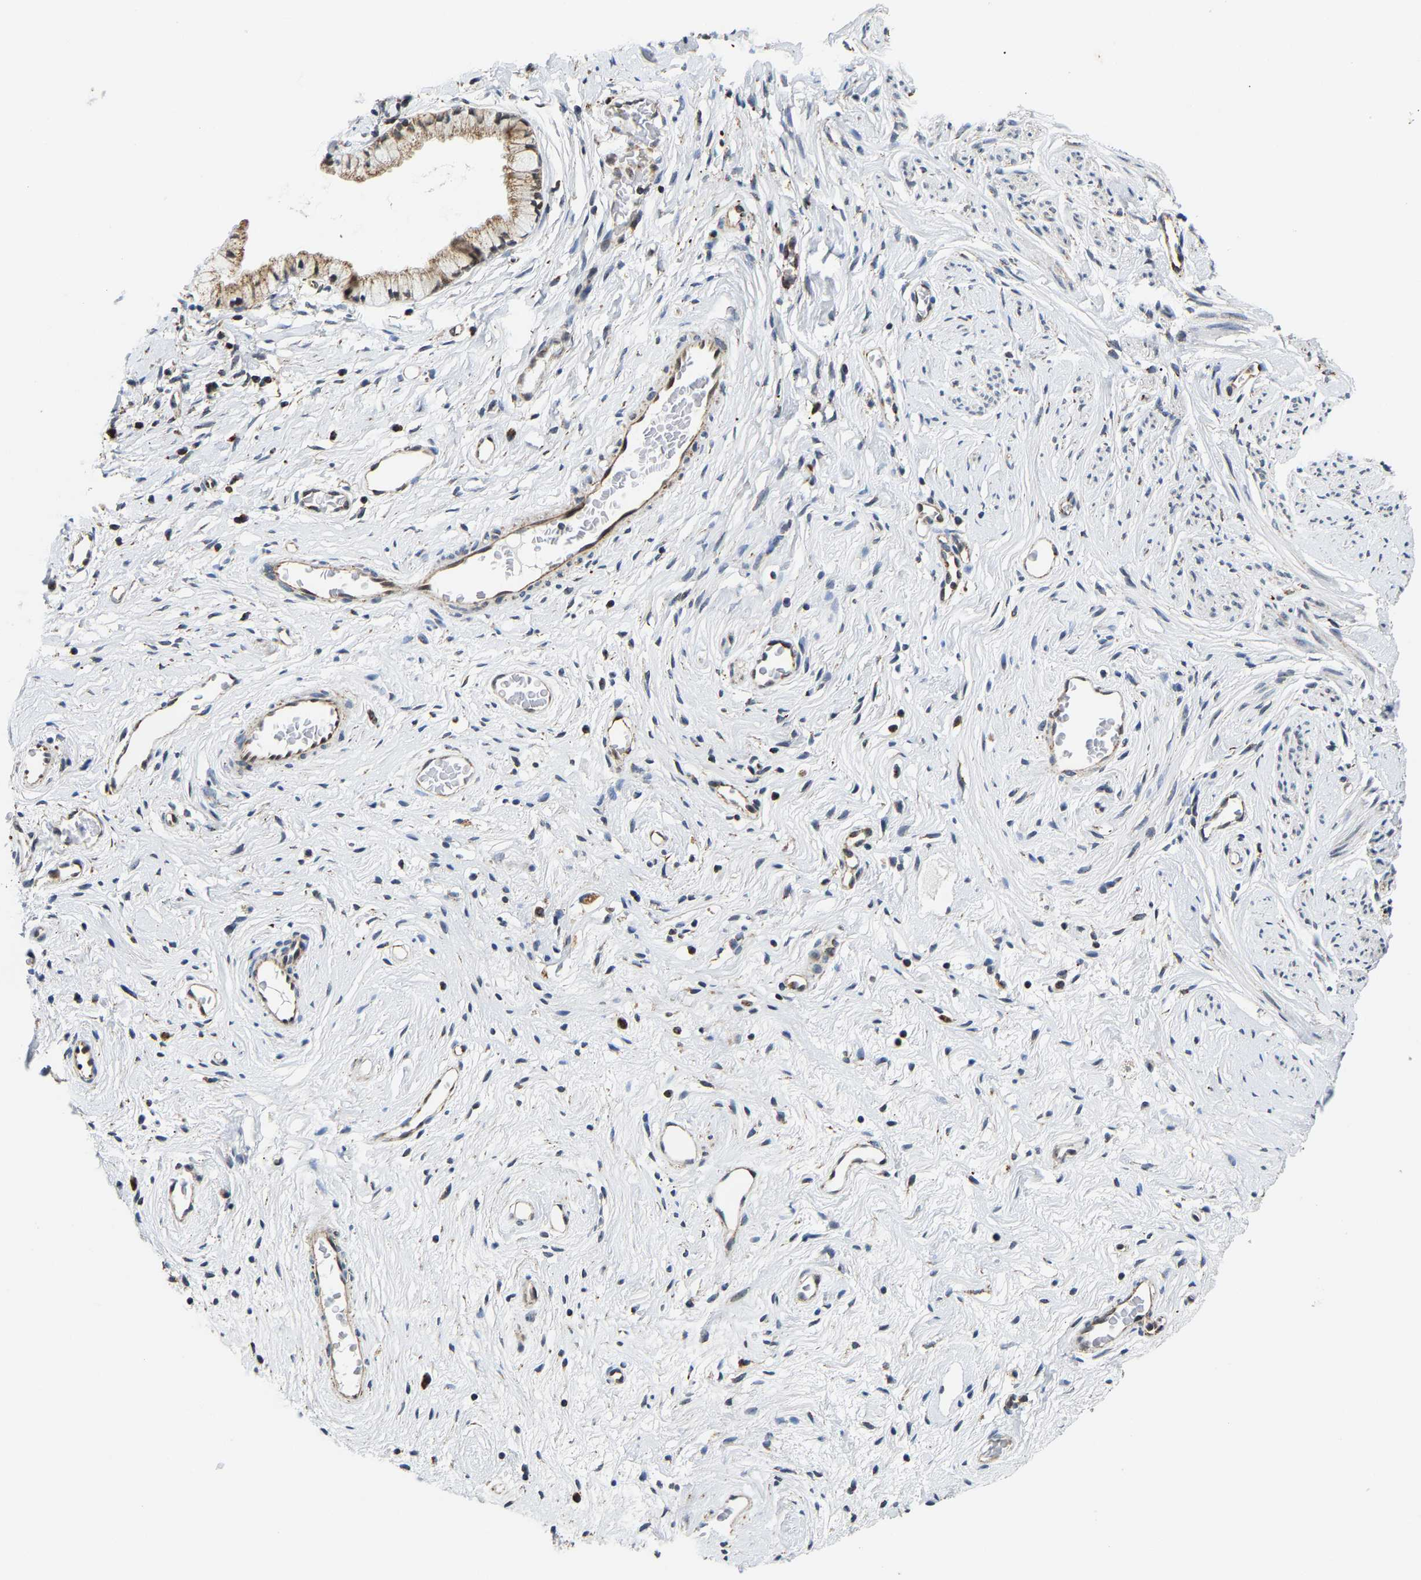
{"staining": {"intensity": "weak", "quantity": ">75%", "location": "cytoplasmic/membranous"}, "tissue": "cervix", "cell_type": "Glandular cells", "image_type": "normal", "snomed": [{"axis": "morphology", "description": "Normal tissue, NOS"}, {"axis": "topography", "description": "Cervix"}], "caption": "The immunohistochemical stain shows weak cytoplasmic/membranous expression in glandular cells of benign cervix.", "gene": "GIMAP7", "patient": {"sex": "female", "age": 77}}